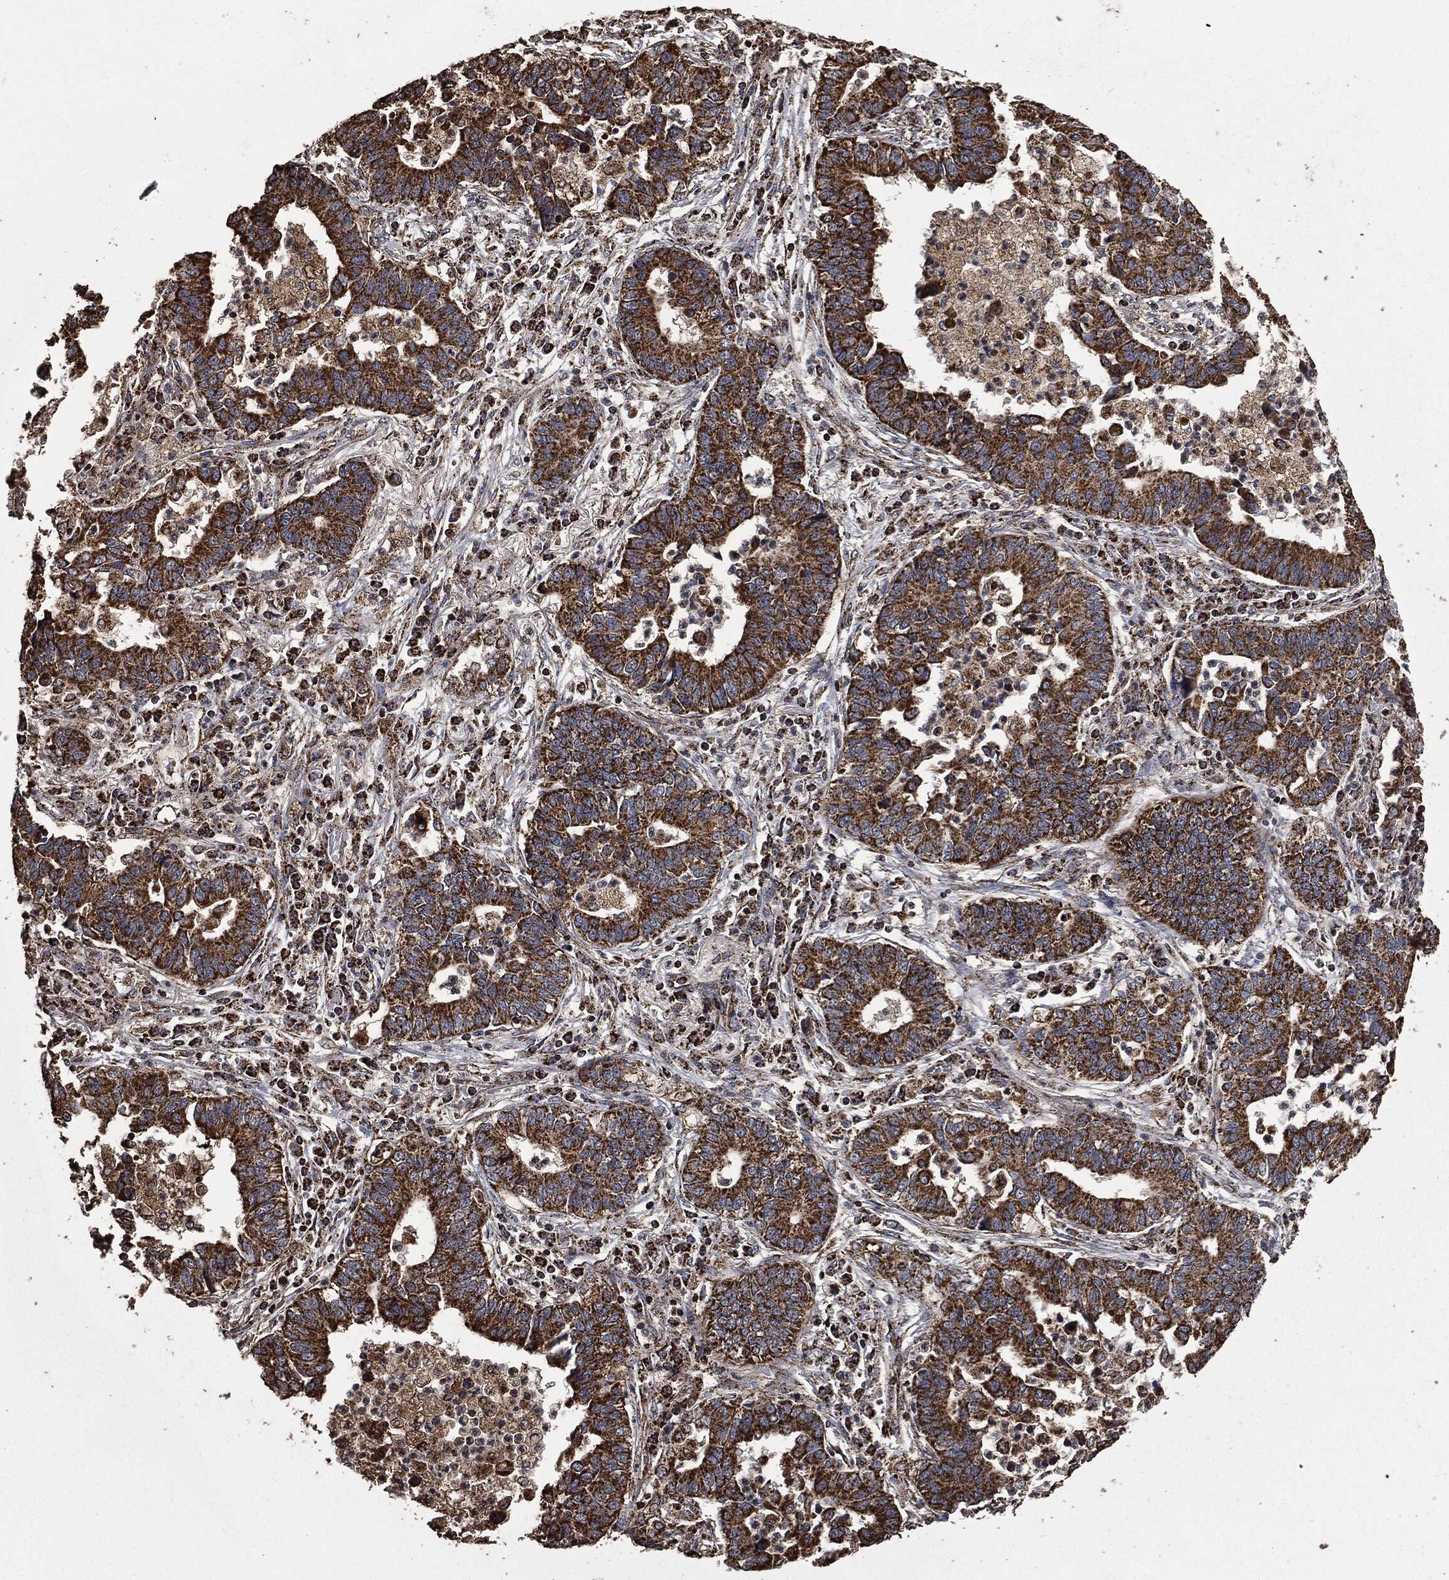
{"staining": {"intensity": "strong", "quantity": ">75%", "location": "cytoplasmic/membranous"}, "tissue": "lung cancer", "cell_type": "Tumor cells", "image_type": "cancer", "snomed": [{"axis": "morphology", "description": "Adenocarcinoma, NOS"}, {"axis": "topography", "description": "Lung"}], "caption": "A brown stain highlights strong cytoplasmic/membranous positivity of a protein in adenocarcinoma (lung) tumor cells.", "gene": "LIG3", "patient": {"sex": "female", "age": 57}}